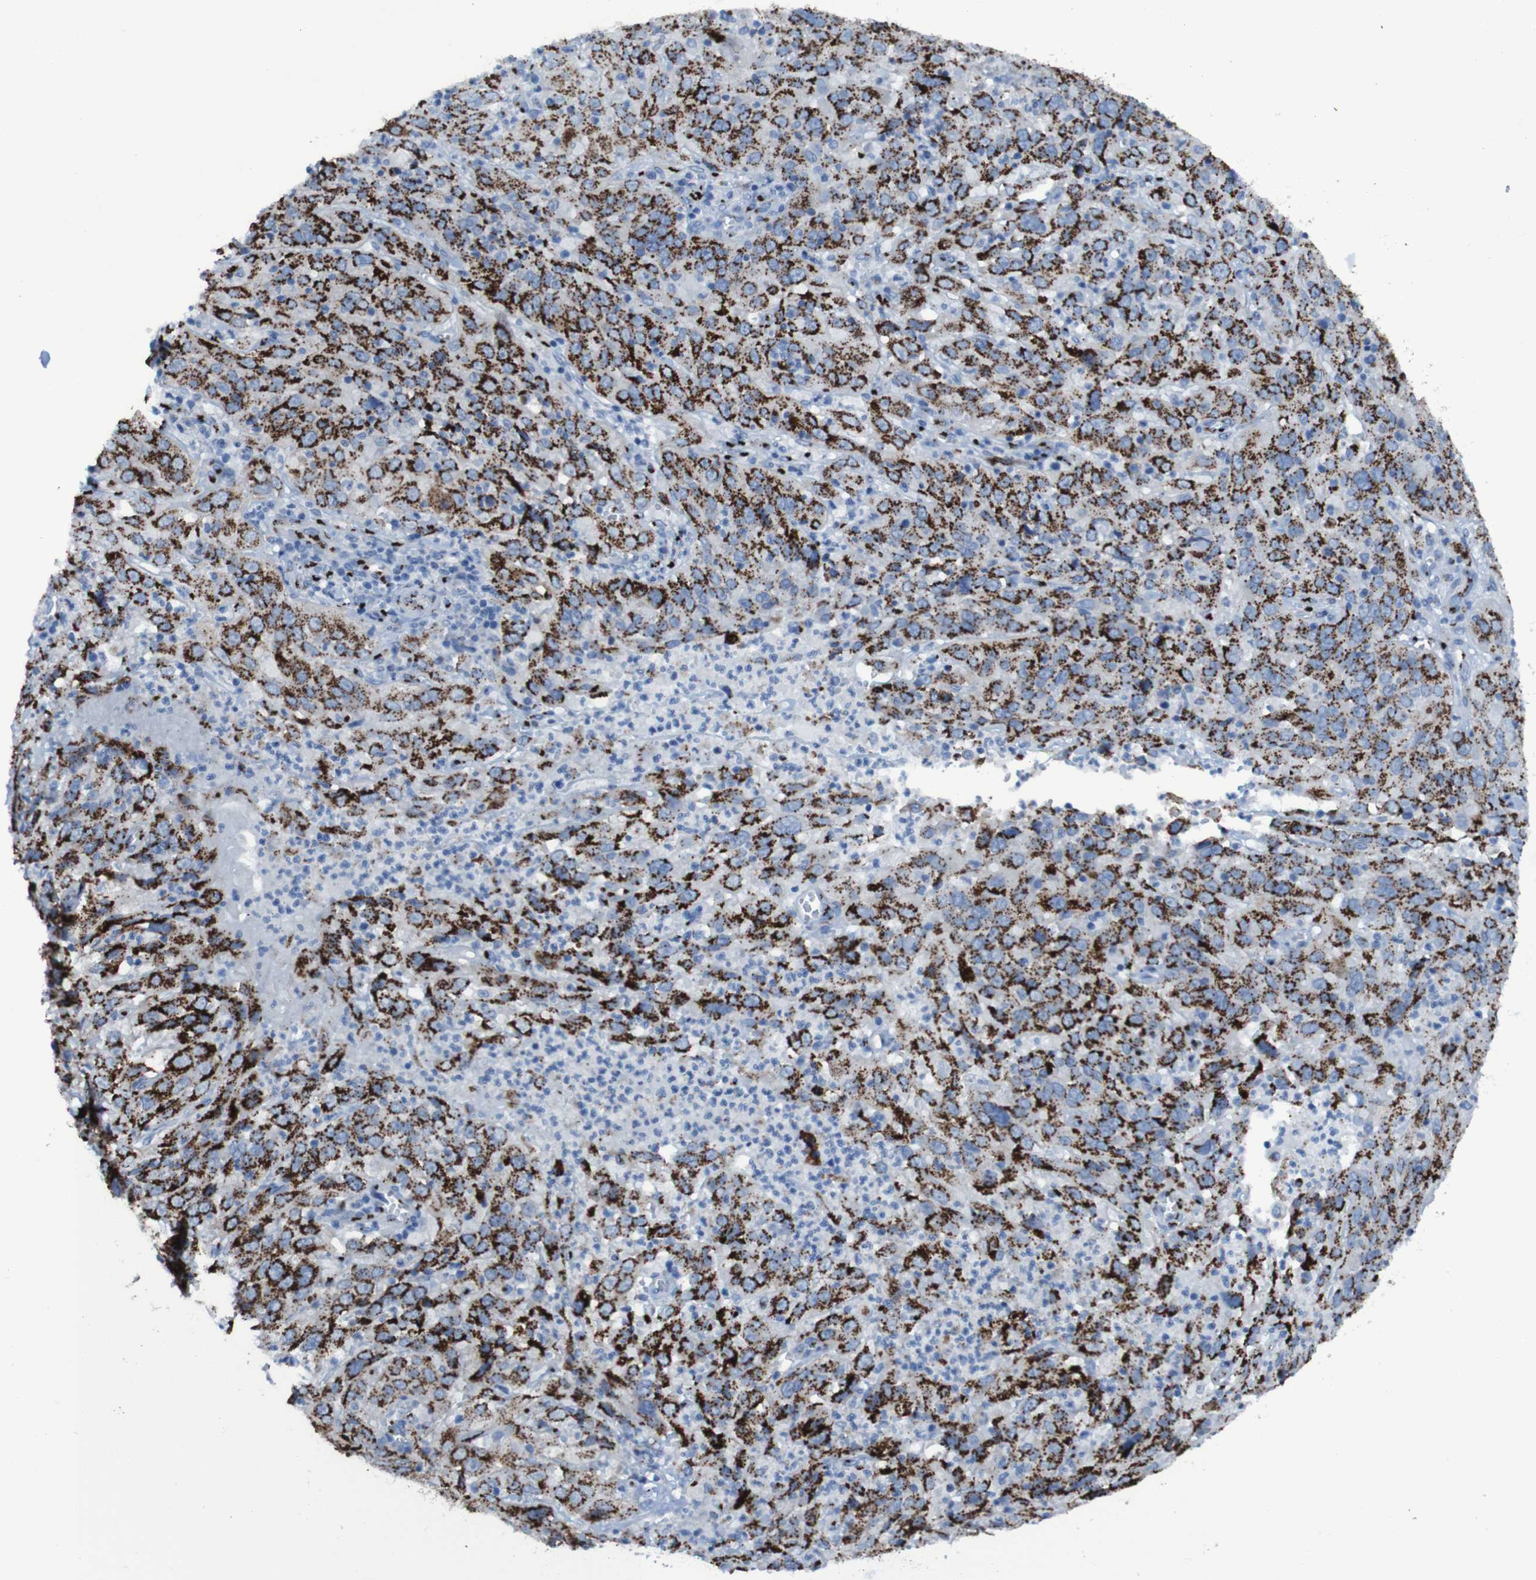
{"staining": {"intensity": "strong", "quantity": ">75%", "location": "cytoplasmic/membranous"}, "tissue": "cervical cancer", "cell_type": "Tumor cells", "image_type": "cancer", "snomed": [{"axis": "morphology", "description": "Squamous cell carcinoma, NOS"}, {"axis": "topography", "description": "Cervix"}], "caption": "Cervical squamous cell carcinoma stained with a brown dye displays strong cytoplasmic/membranous positive expression in about >75% of tumor cells.", "gene": "GOLM1", "patient": {"sex": "female", "age": 32}}